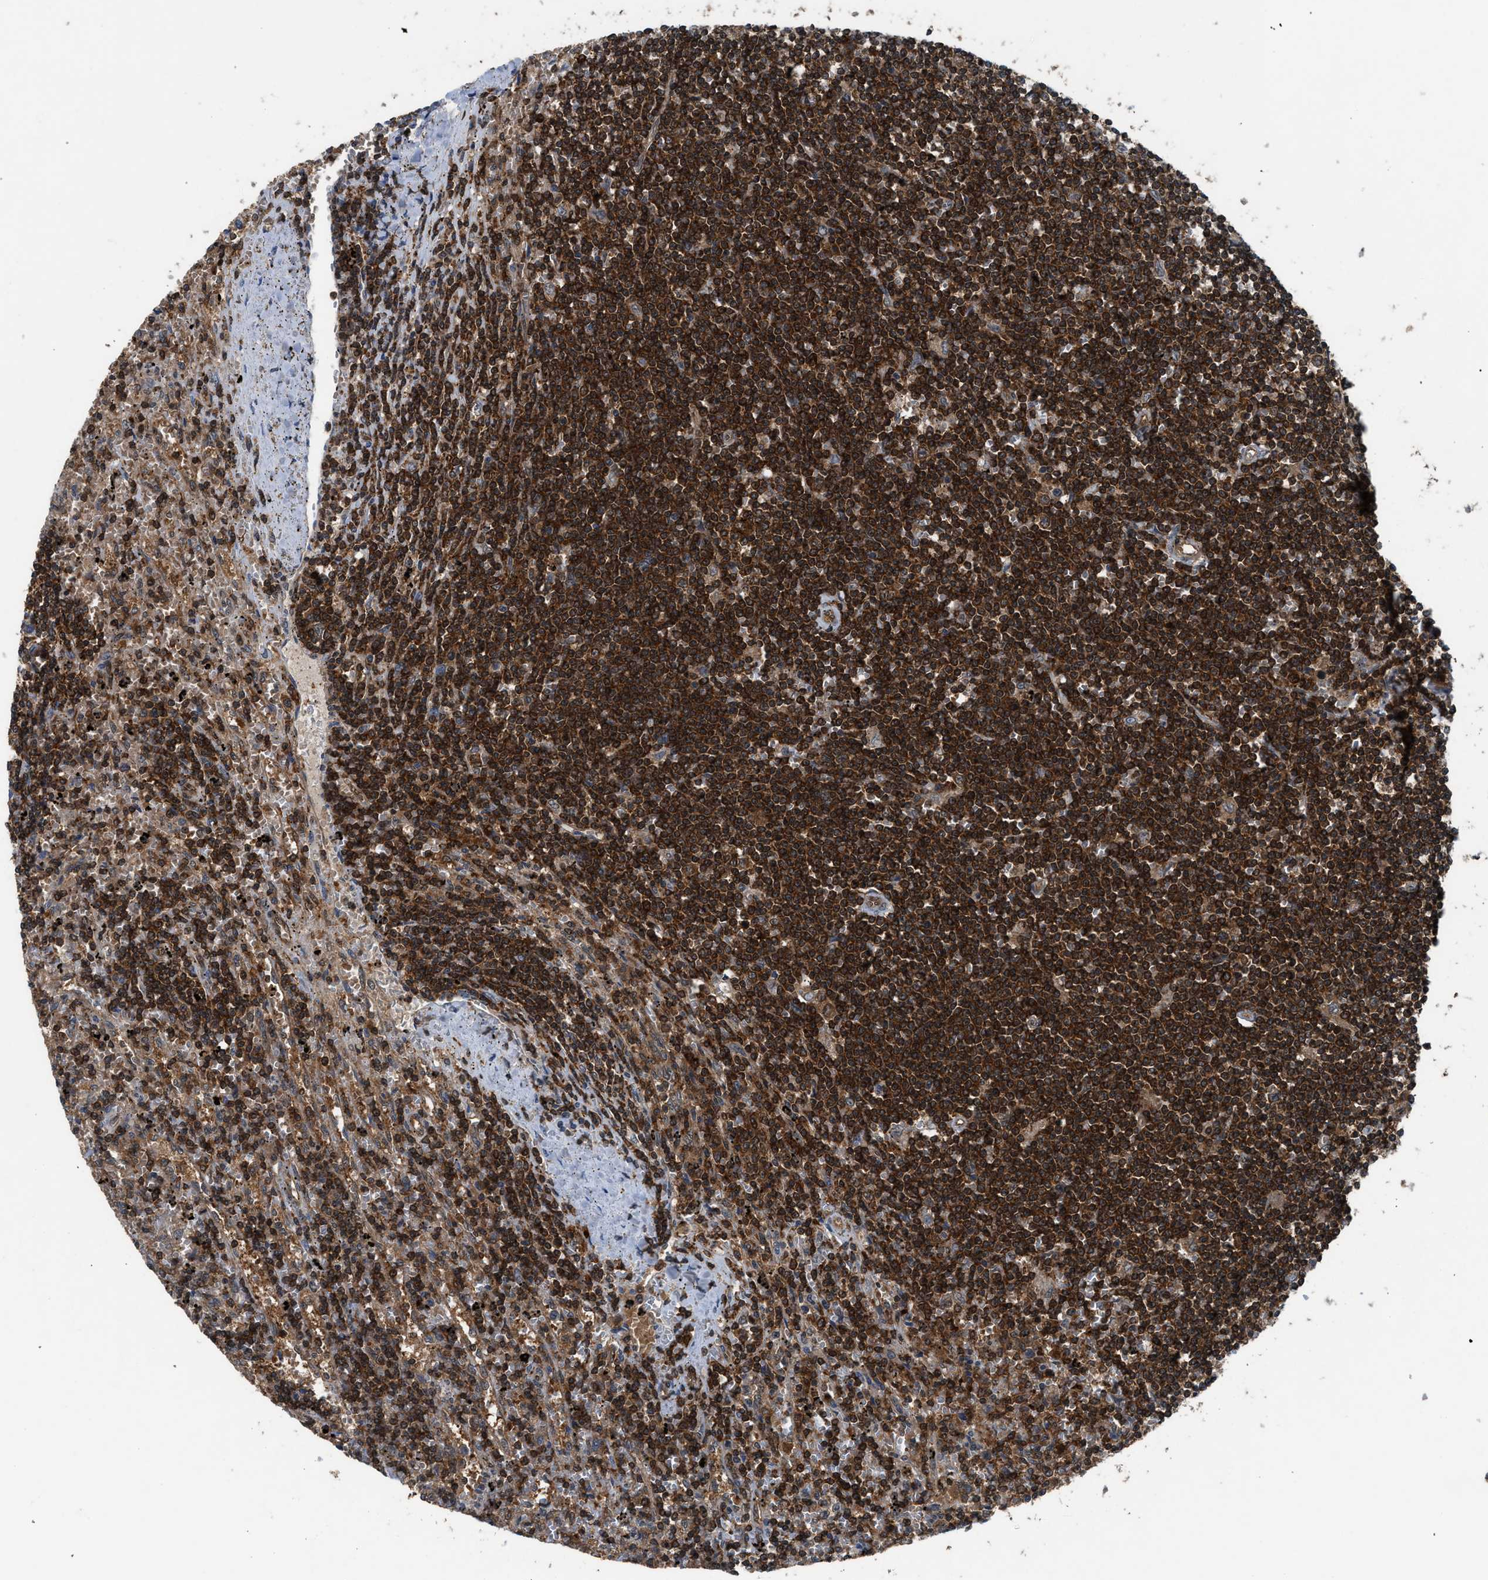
{"staining": {"intensity": "strong", "quantity": "25%-75%", "location": "cytoplasmic/membranous"}, "tissue": "lymphoma", "cell_type": "Tumor cells", "image_type": "cancer", "snomed": [{"axis": "morphology", "description": "Malignant lymphoma, non-Hodgkin's type, Low grade"}, {"axis": "topography", "description": "Spleen"}], "caption": "A photomicrograph showing strong cytoplasmic/membranous staining in approximately 25%-75% of tumor cells in malignant lymphoma, non-Hodgkin's type (low-grade), as visualized by brown immunohistochemical staining.", "gene": "OXSR1", "patient": {"sex": "male", "age": 76}}